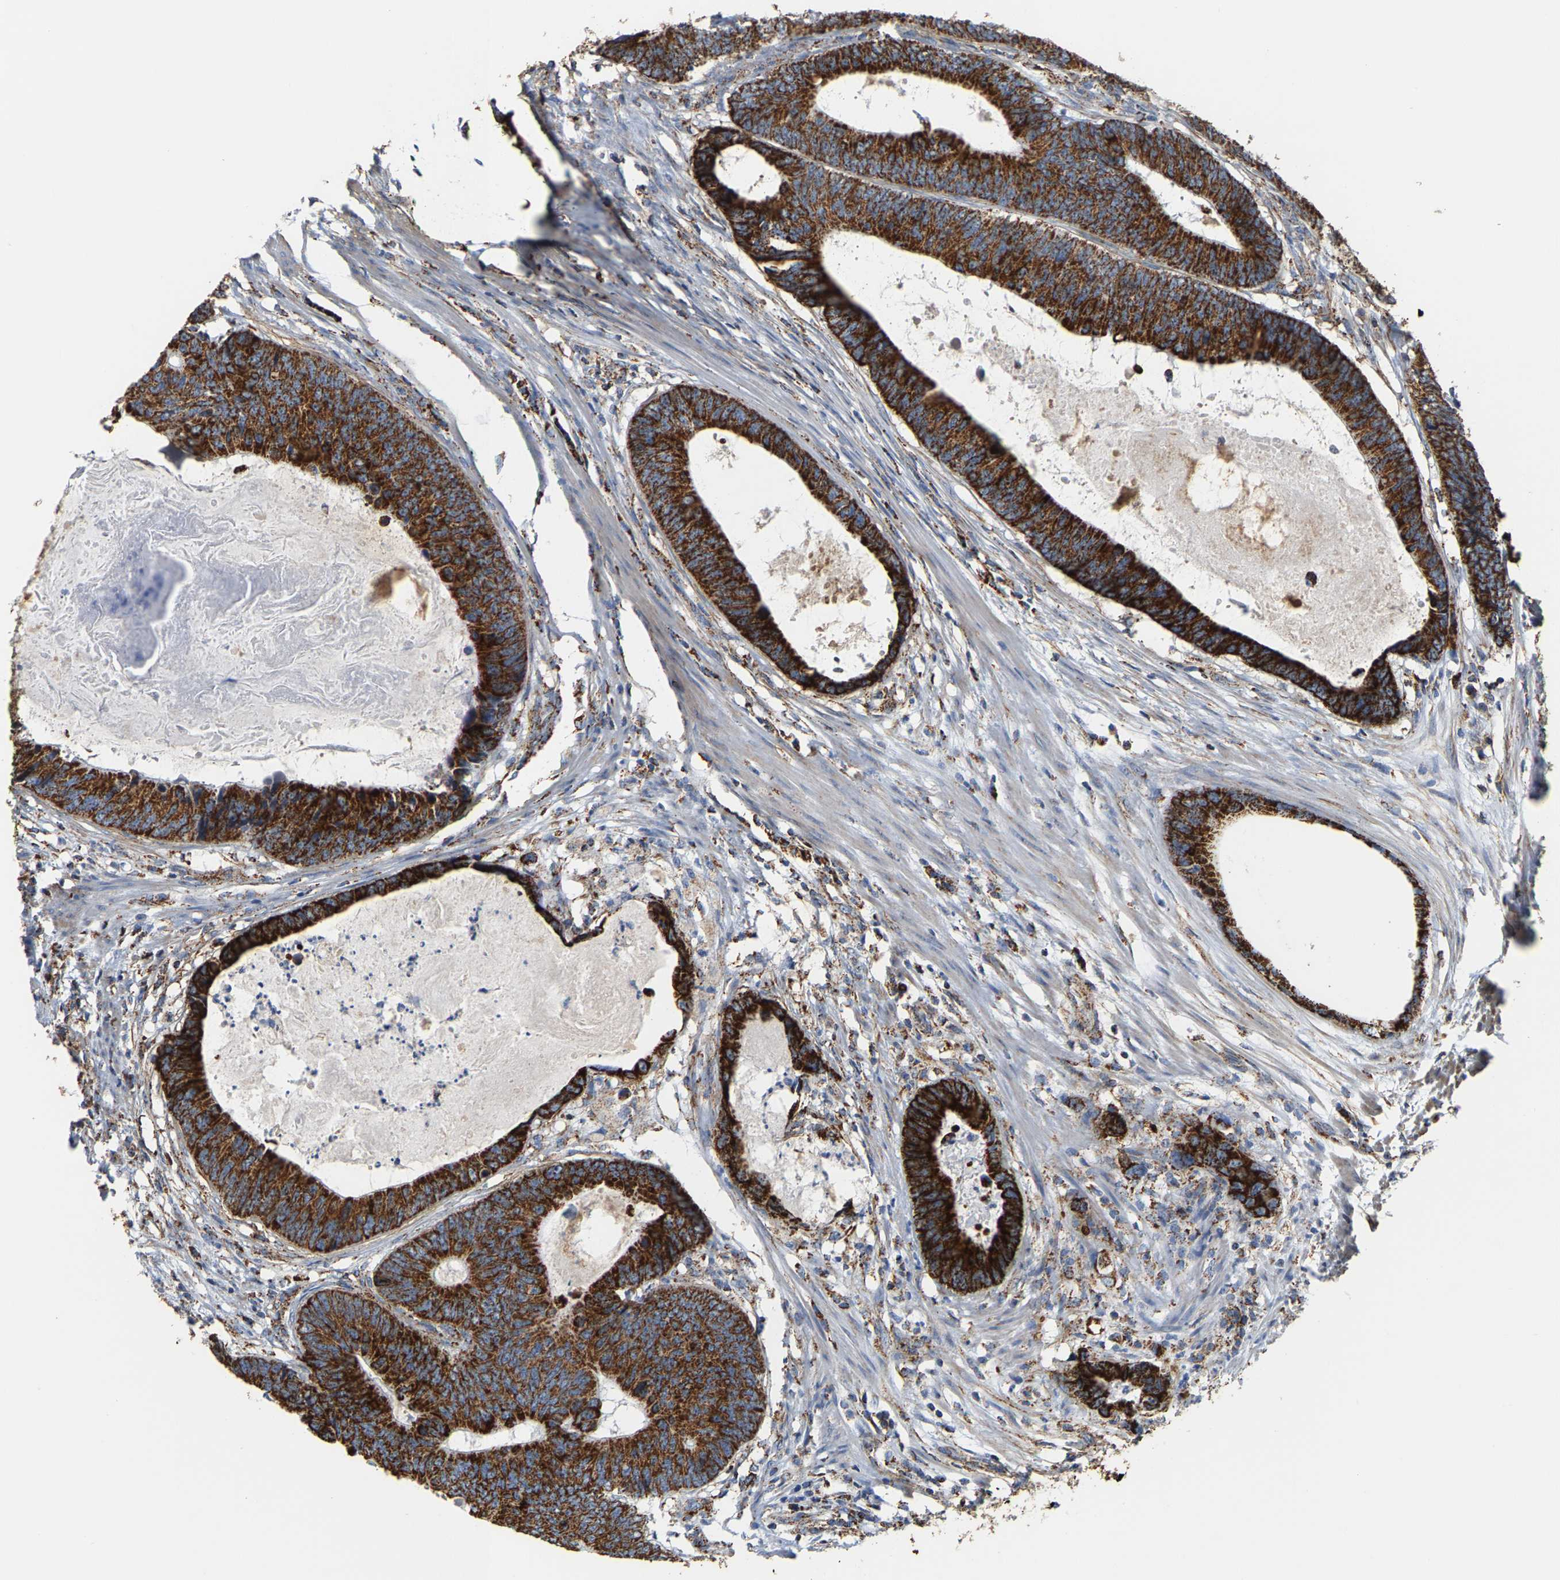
{"staining": {"intensity": "strong", "quantity": ">75%", "location": "cytoplasmic/membranous"}, "tissue": "colorectal cancer", "cell_type": "Tumor cells", "image_type": "cancer", "snomed": [{"axis": "morphology", "description": "Adenocarcinoma, NOS"}, {"axis": "topography", "description": "Colon"}], "caption": "Brown immunohistochemical staining in human colorectal cancer (adenocarcinoma) exhibits strong cytoplasmic/membranous expression in about >75% of tumor cells.", "gene": "SHMT2", "patient": {"sex": "male", "age": 56}}